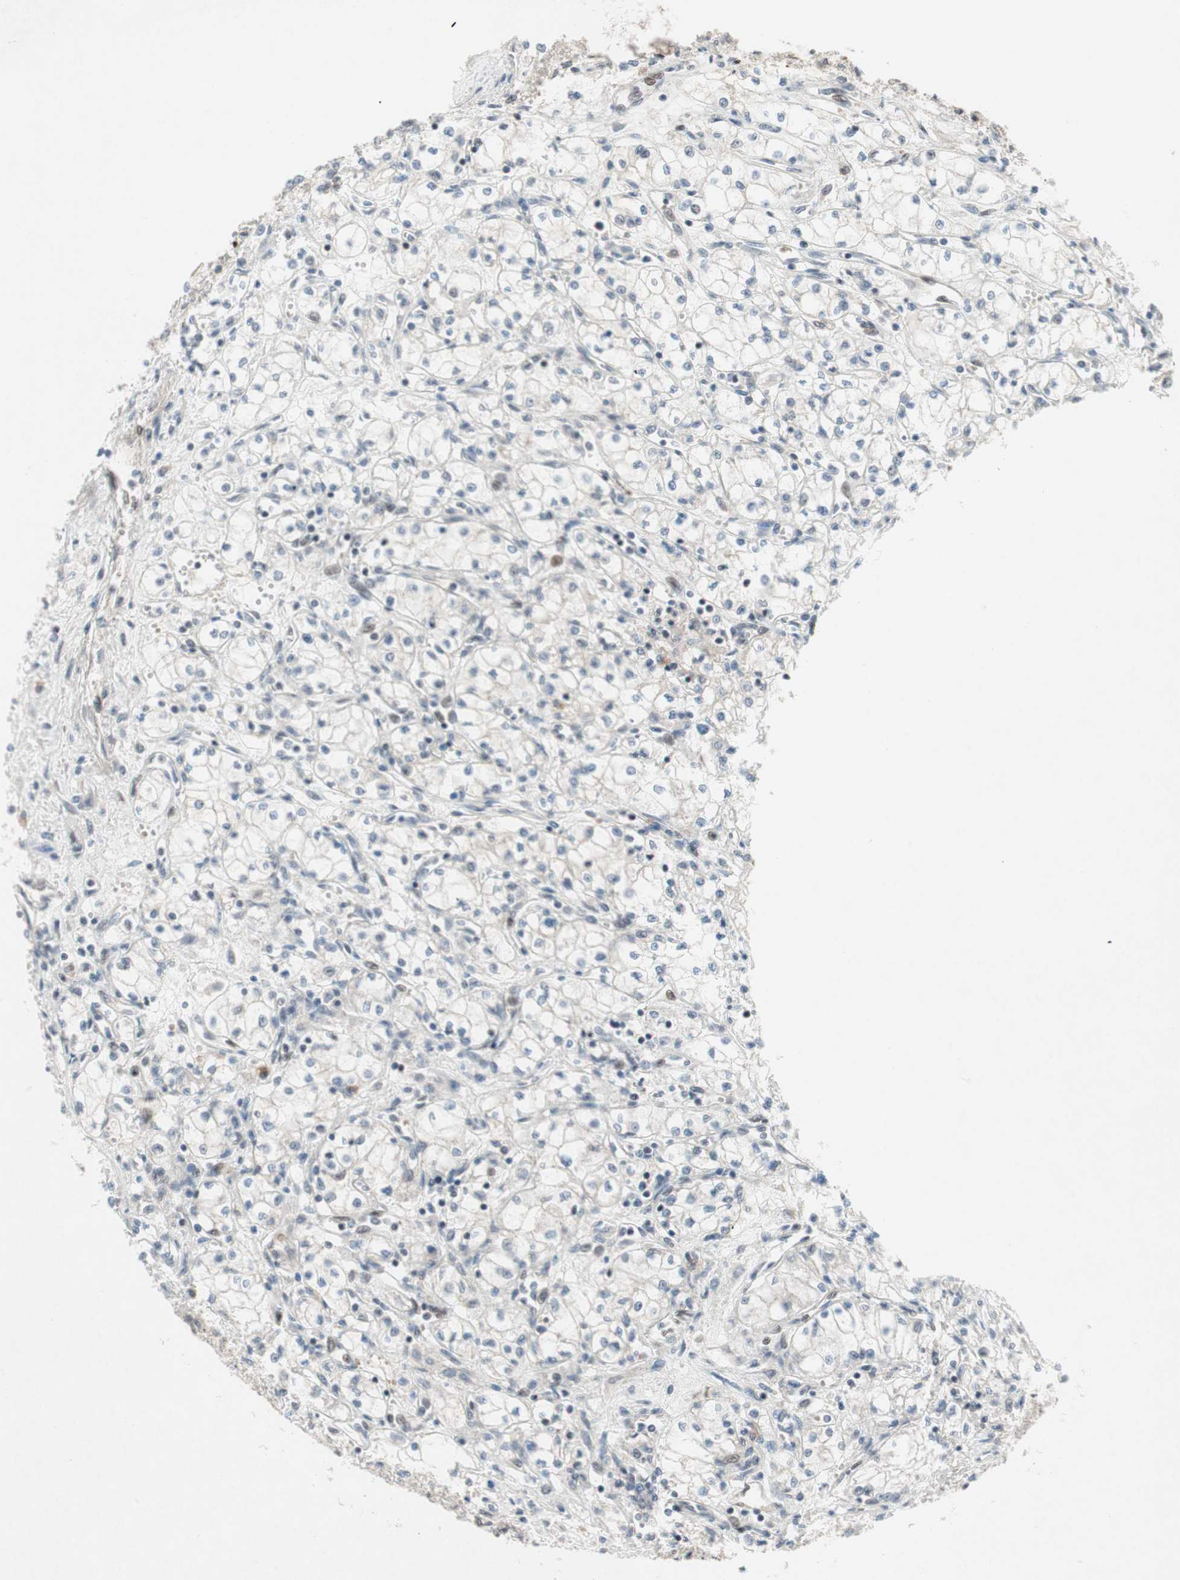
{"staining": {"intensity": "negative", "quantity": "none", "location": "none"}, "tissue": "renal cancer", "cell_type": "Tumor cells", "image_type": "cancer", "snomed": [{"axis": "morphology", "description": "Normal tissue, NOS"}, {"axis": "morphology", "description": "Adenocarcinoma, NOS"}, {"axis": "topography", "description": "Kidney"}], "caption": "Tumor cells are negative for protein expression in human adenocarcinoma (renal).", "gene": "TCF12", "patient": {"sex": "male", "age": 59}}